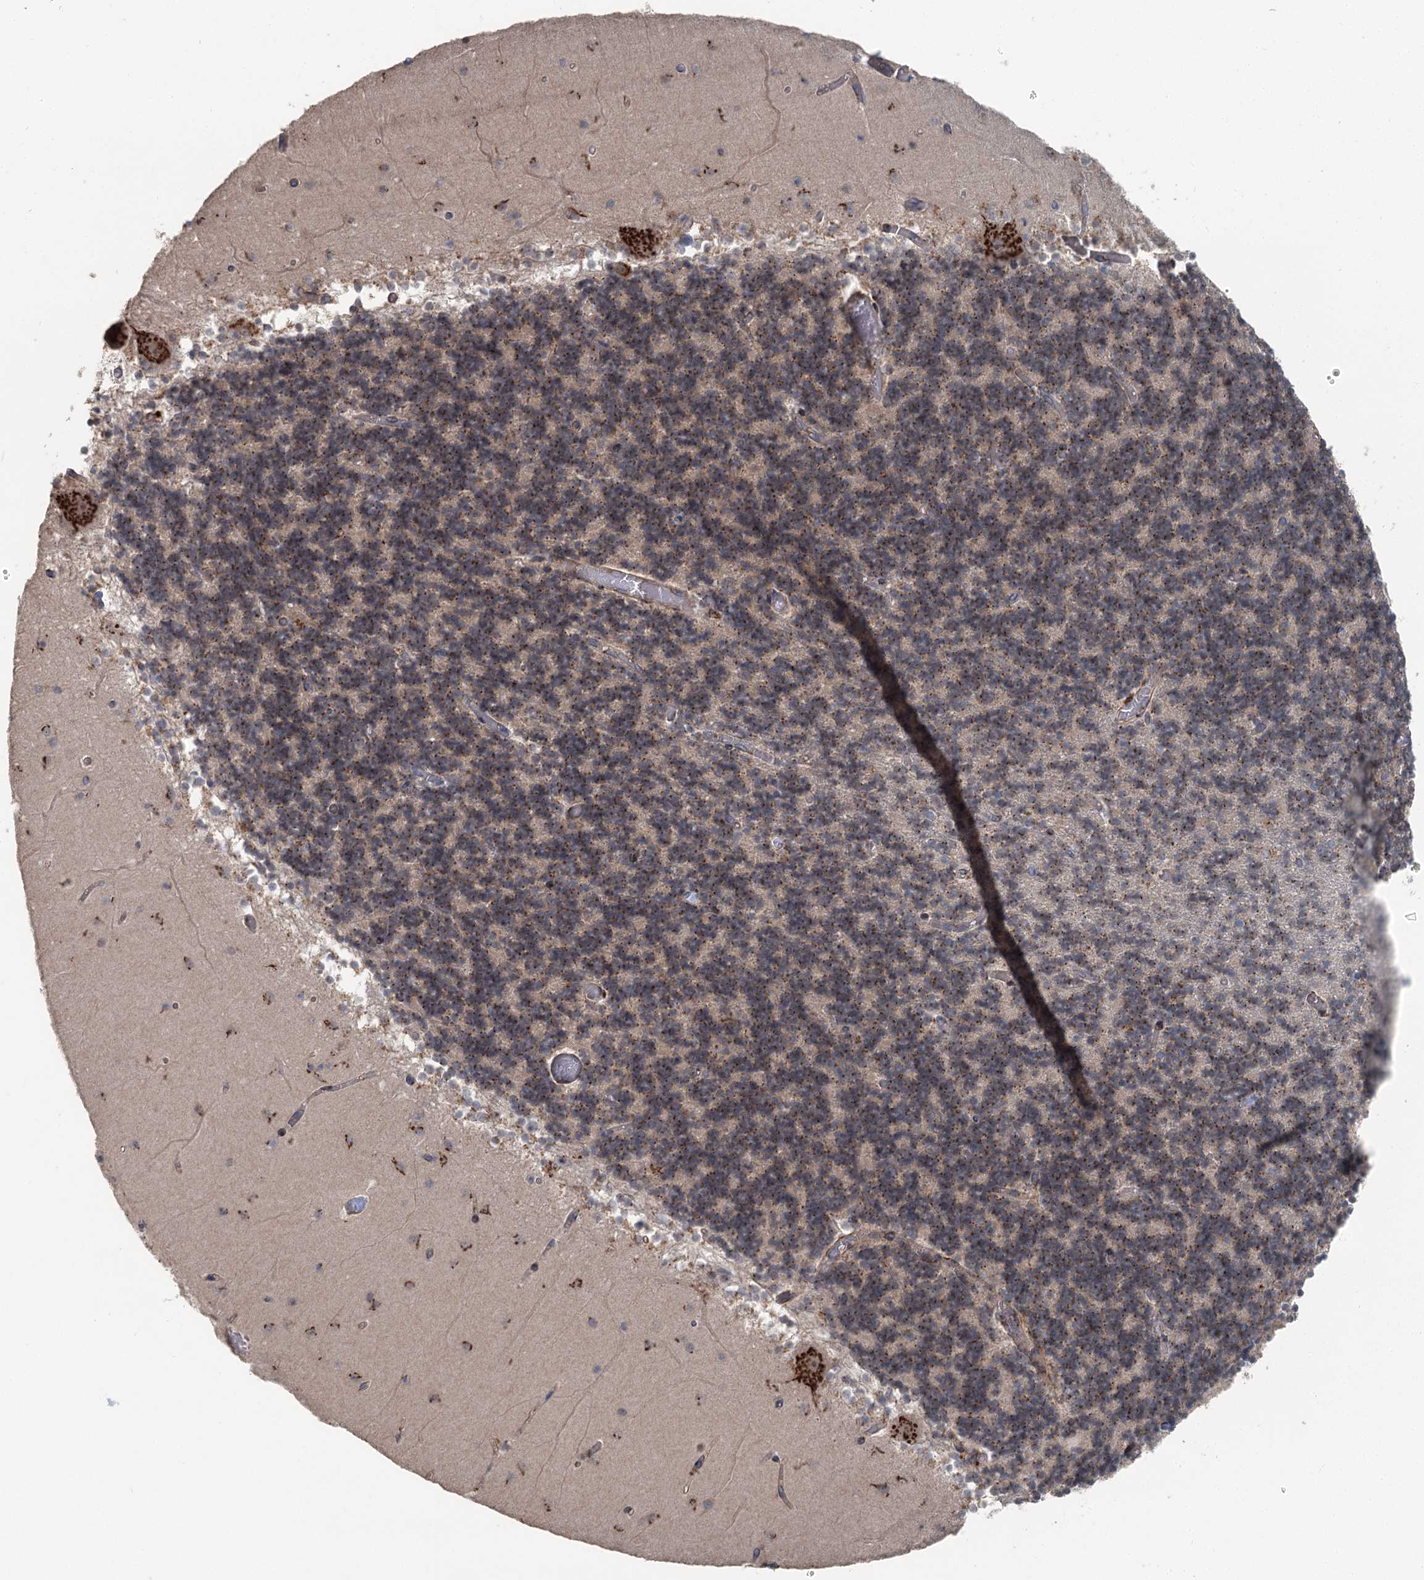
{"staining": {"intensity": "strong", "quantity": "25%-75%", "location": "cytoplasmic/membranous"}, "tissue": "cerebellum", "cell_type": "Cells in granular layer", "image_type": "normal", "snomed": [{"axis": "morphology", "description": "Normal tissue, NOS"}, {"axis": "topography", "description": "Cerebellum"}], "caption": "Strong cytoplasmic/membranous staining for a protein is appreciated in approximately 25%-75% of cells in granular layer of unremarkable cerebellum using immunohistochemistry.", "gene": "ITIH5", "patient": {"sex": "female", "age": 28}}